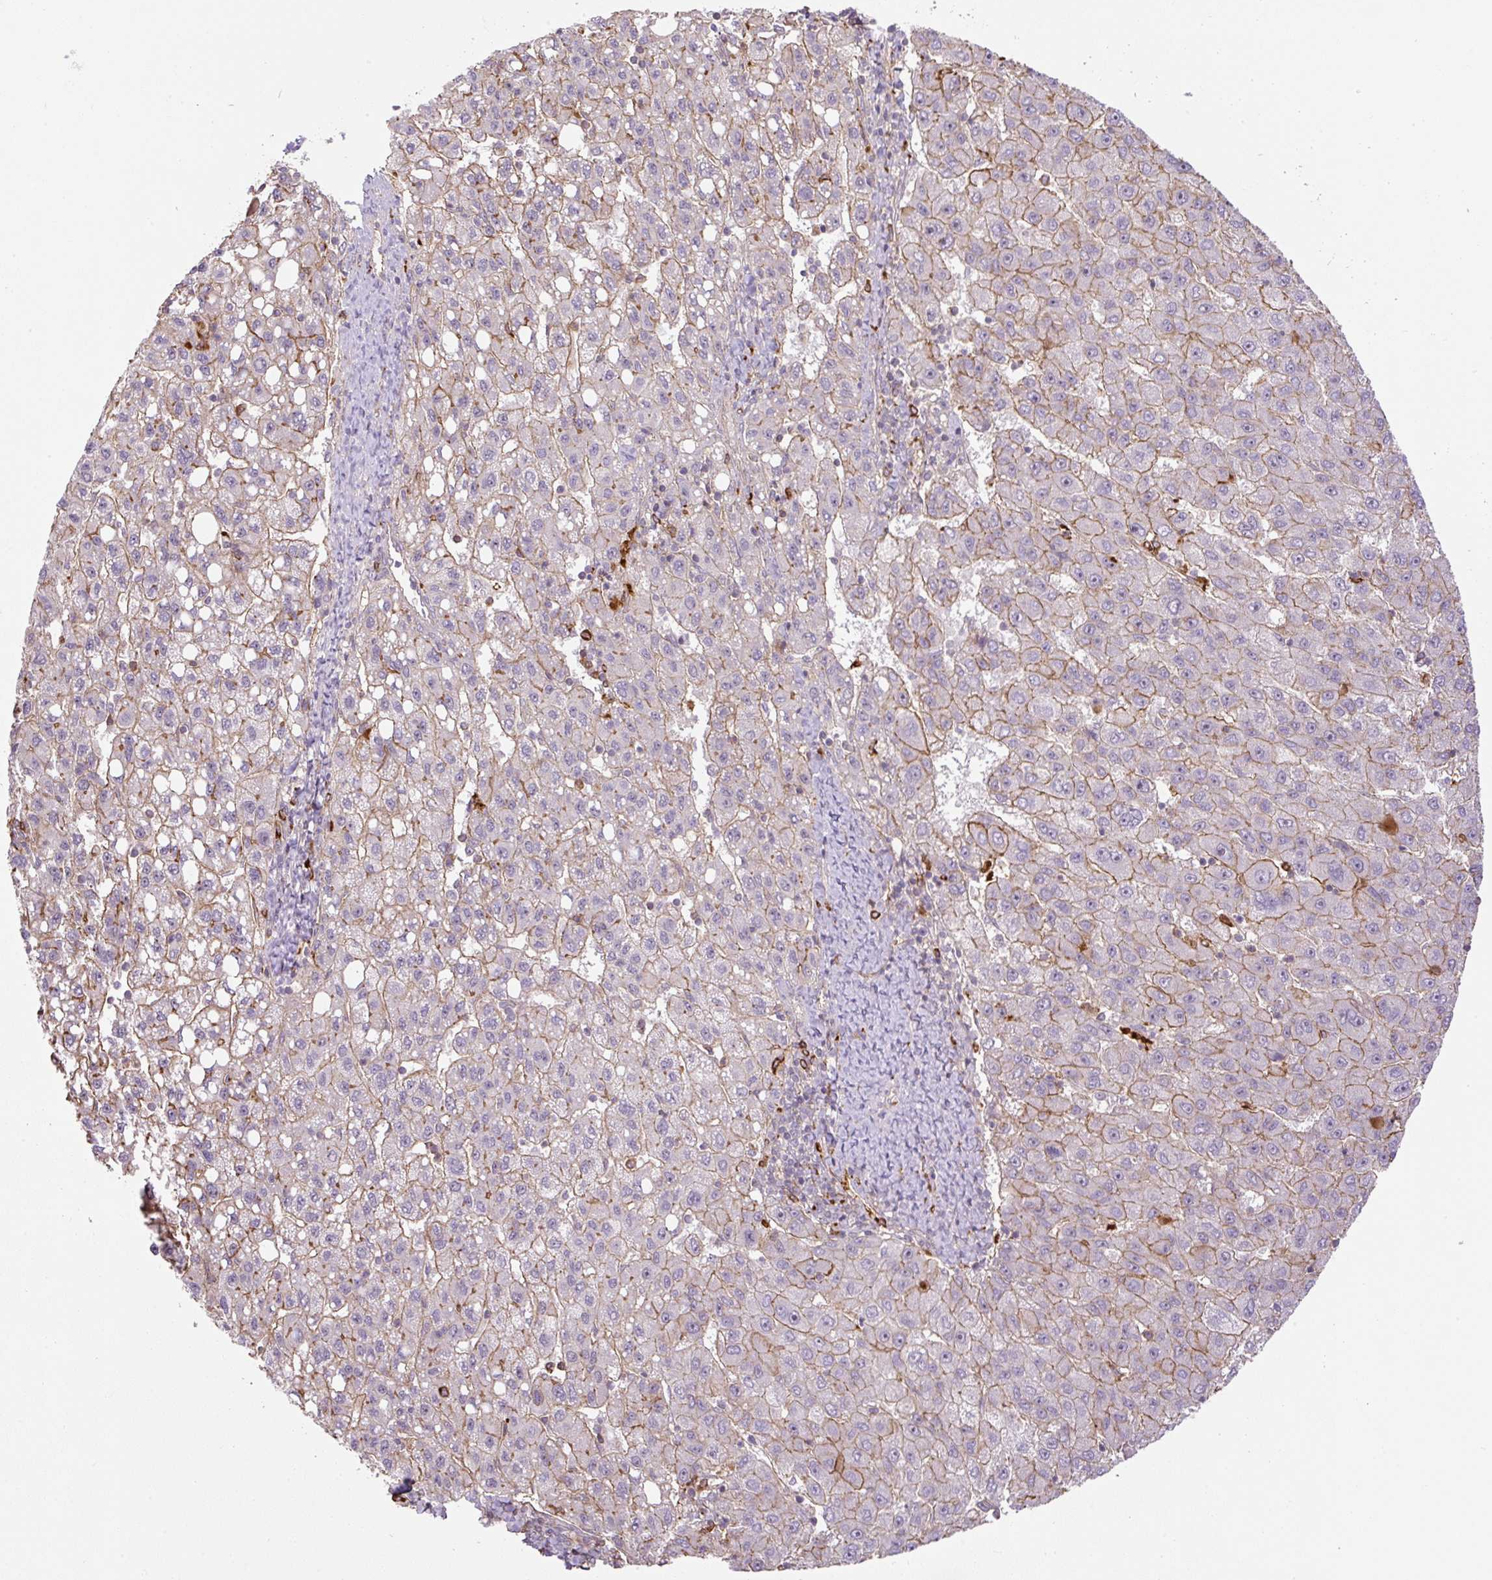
{"staining": {"intensity": "moderate", "quantity": "25%-75%", "location": "cytoplasmic/membranous"}, "tissue": "liver cancer", "cell_type": "Tumor cells", "image_type": "cancer", "snomed": [{"axis": "morphology", "description": "Carcinoma, Hepatocellular, NOS"}, {"axis": "topography", "description": "Liver"}], "caption": "IHC photomicrograph of neoplastic tissue: human liver cancer stained using immunohistochemistry demonstrates medium levels of moderate protein expression localized specifically in the cytoplasmic/membranous of tumor cells, appearing as a cytoplasmic/membranous brown color.", "gene": "B3GALT5", "patient": {"sex": "female", "age": 82}}